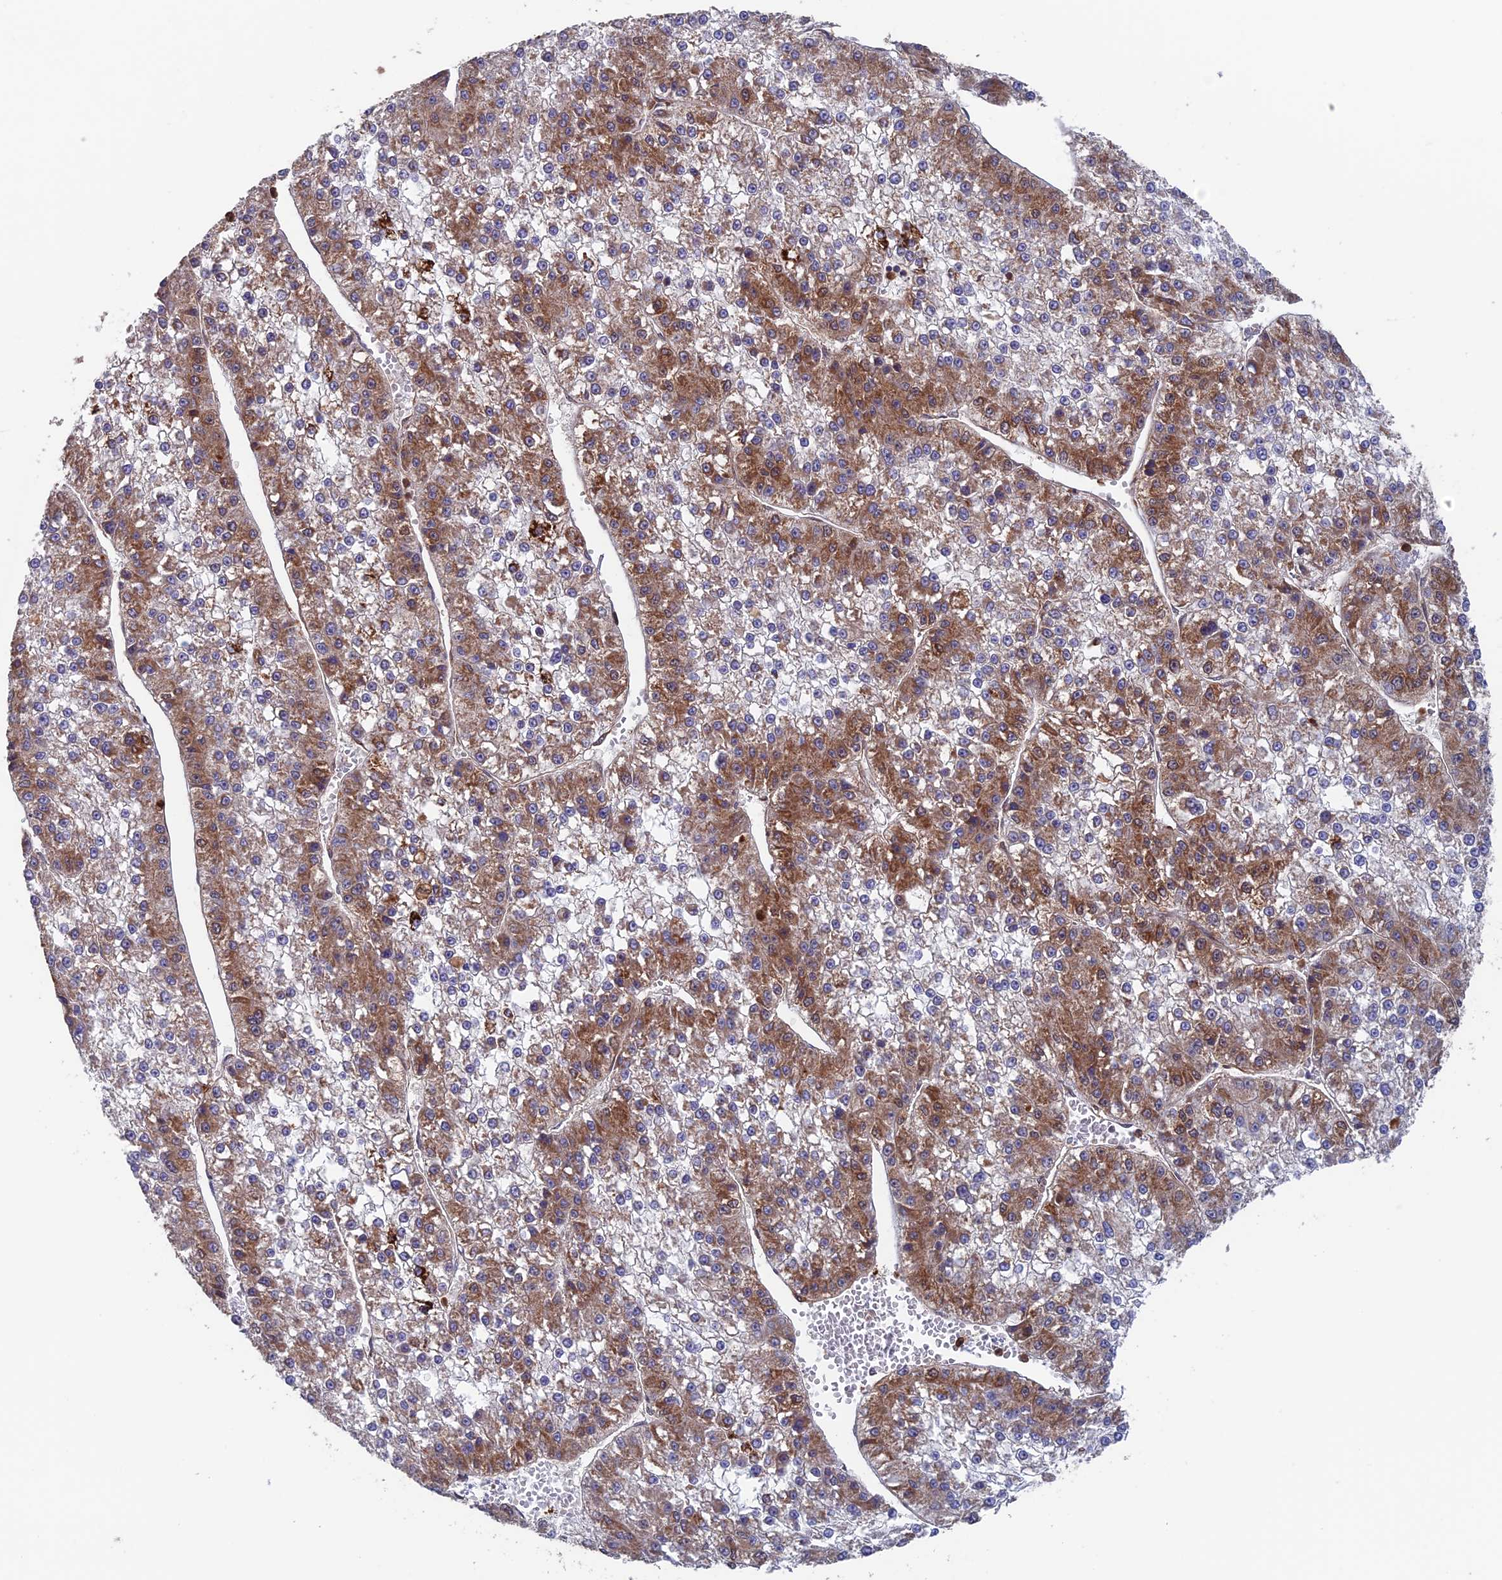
{"staining": {"intensity": "moderate", "quantity": "<25%", "location": "cytoplasmic/membranous"}, "tissue": "liver cancer", "cell_type": "Tumor cells", "image_type": "cancer", "snomed": [{"axis": "morphology", "description": "Carcinoma, Hepatocellular, NOS"}, {"axis": "topography", "description": "Liver"}], "caption": "This photomicrograph demonstrates liver hepatocellular carcinoma stained with immunohistochemistry (IHC) to label a protein in brown. The cytoplasmic/membranous of tumor cells show moderate positivity for the protein. Nuclei are counter-stained blue.", "gene": "DTYMK", "patient": {"sex": "female", "age": 73}}